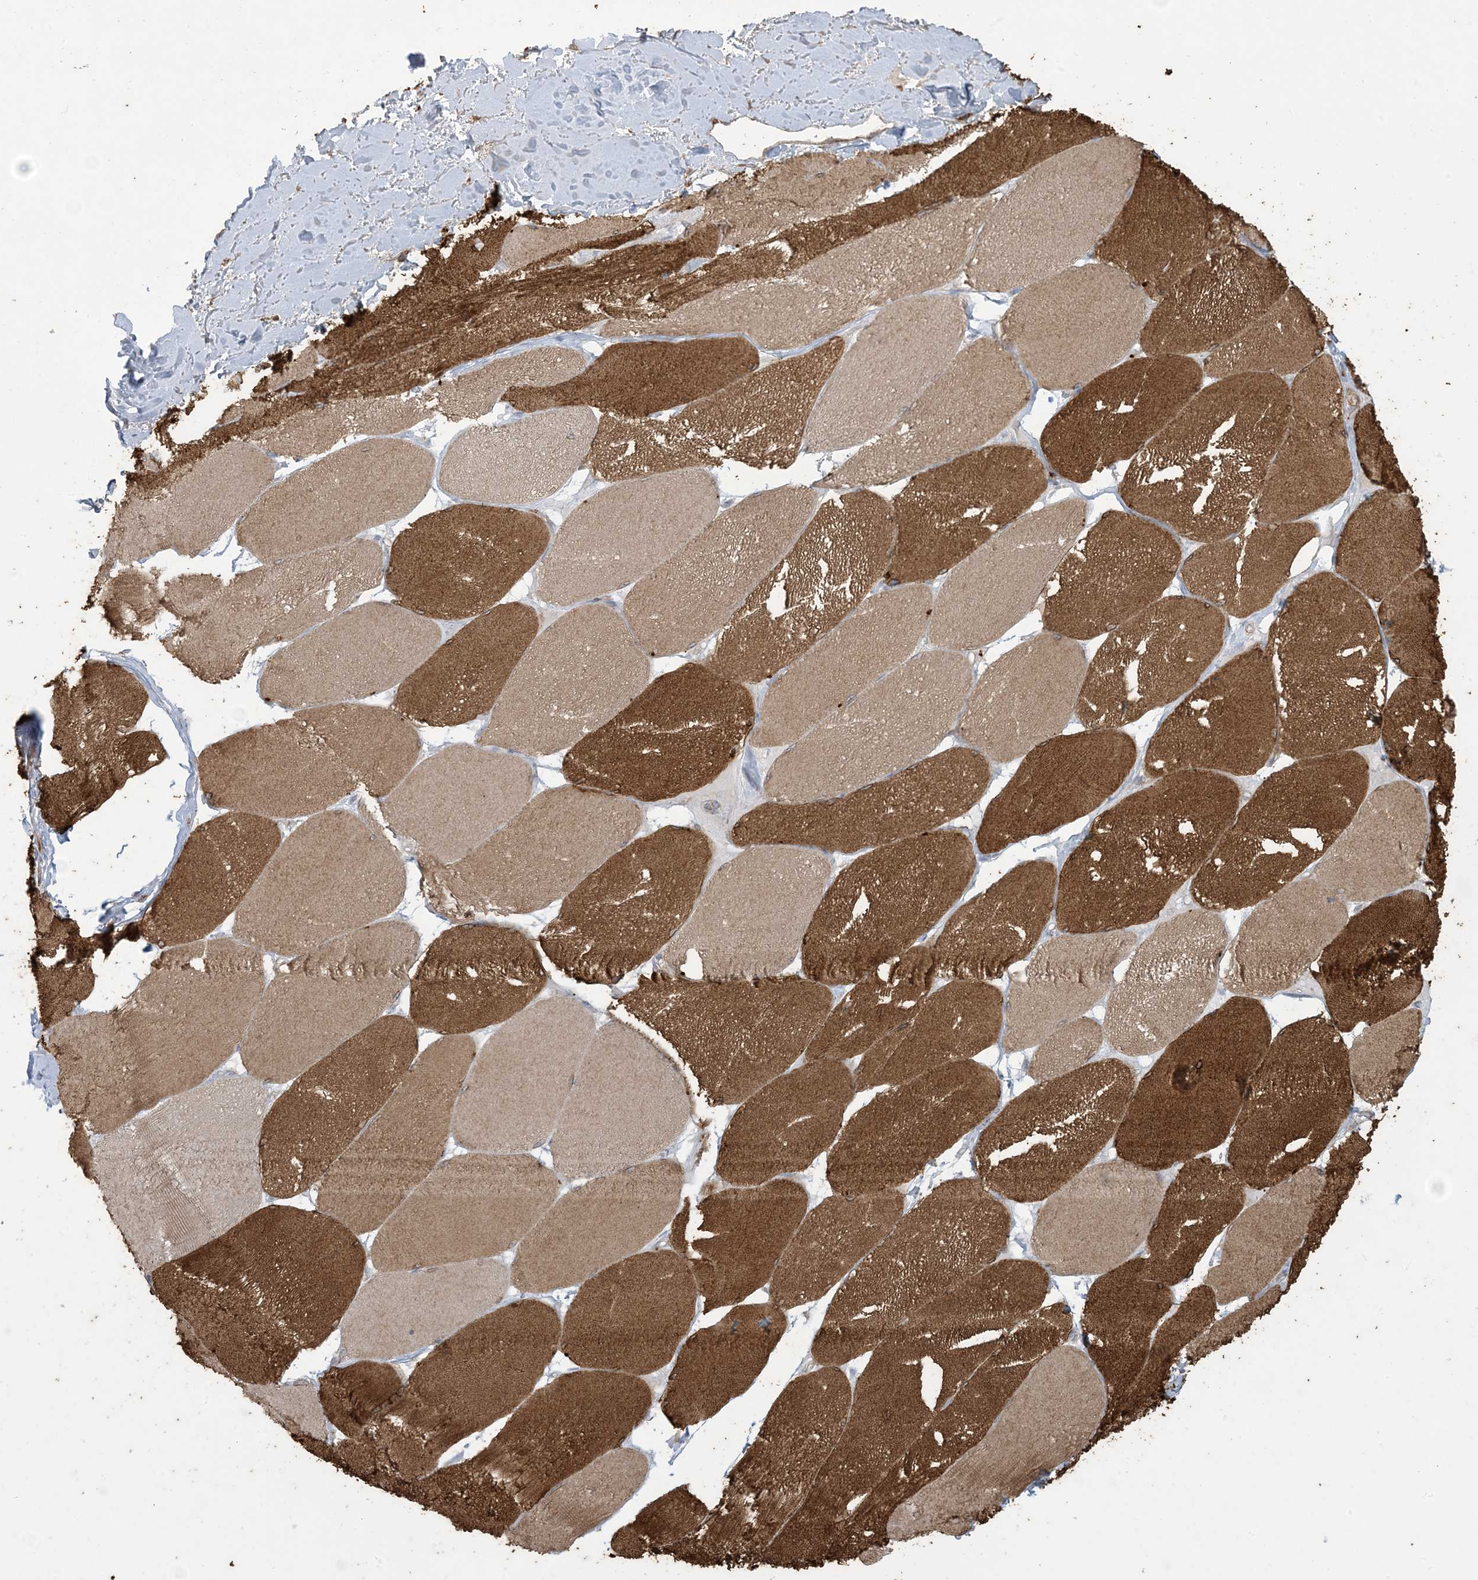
{"staining": {"intensity": "strong", "quantity": "25%-75%", "location": "cytoplasmic/membranous"}, "tissue": "skeletal muscle", "cell_type": "Myocytes", "image_type": "normal", "snomed": [{"axis": "morphology", "description": "Normal tissue, NOS"}, {"axis": "topography", "description": "Skin"}, {"axis": "topography", "description": "Skeletal muscle"}], "caption": "About 25%-75% of myocytes in unremarkable human skeletal muscle show strong cytoplasmic/membranous protein staining as visualized by brown immunohistochemical staining.", "gene": "KLHL18", "patient": {"sex": "male", "age": 83}}